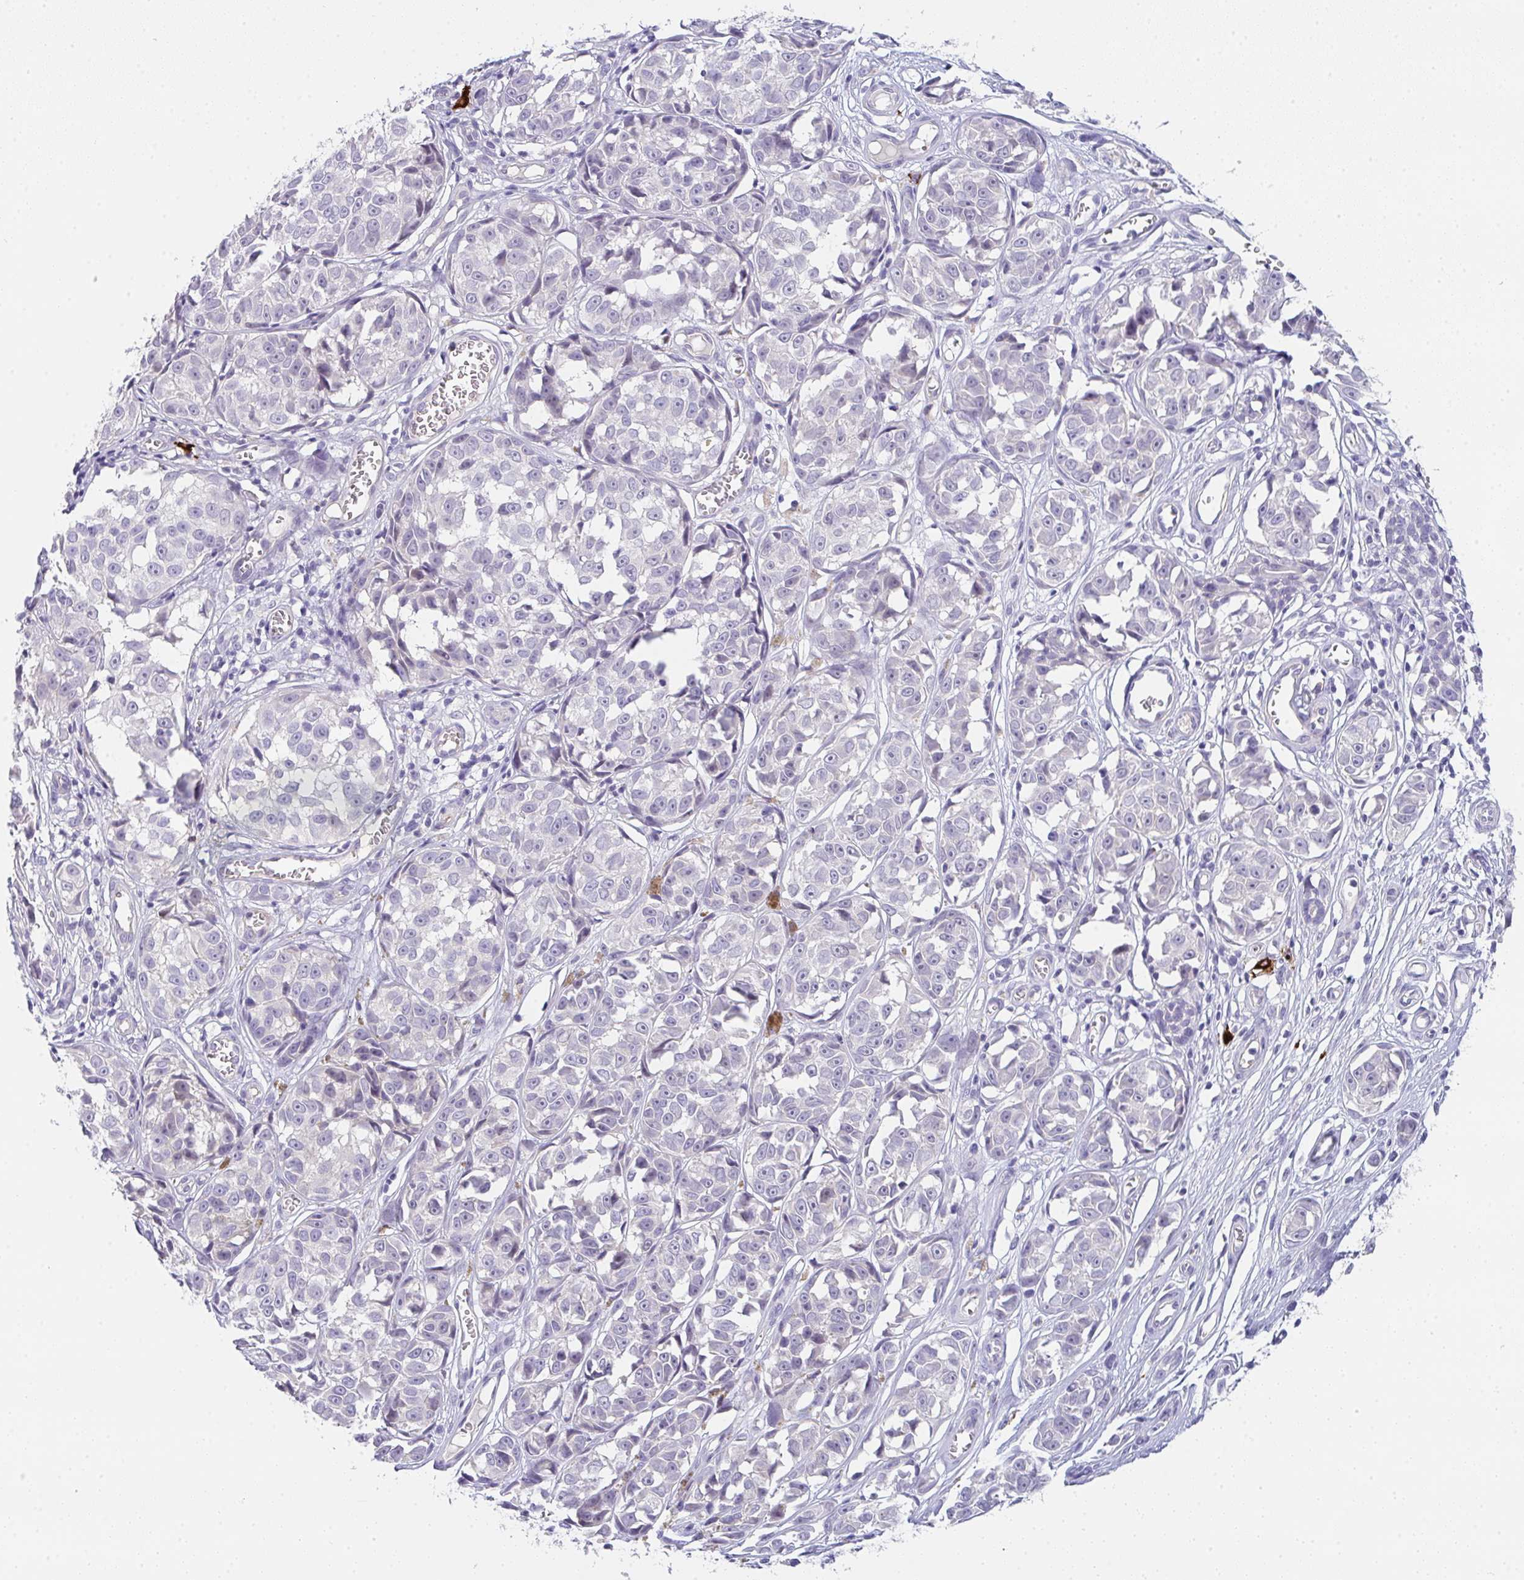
{"staining": {"intensity": "negative", "quantity": "none", "location": "none"}, "tissue": "melanoma", "cell_type": "Tumor cells", "image_type": "cancer", "snomed": [{"axis": "morphology", "description": "Malignant melanoma, NOS"}, {"axis": "topography", "description": "Skin"}], "caption": "Immunohistochemical staining of human malignant melanoma shows no significant positivity in tumor cells.", "gene": "CACNA1S", "patient": {"sex": "male", "age": 73}}